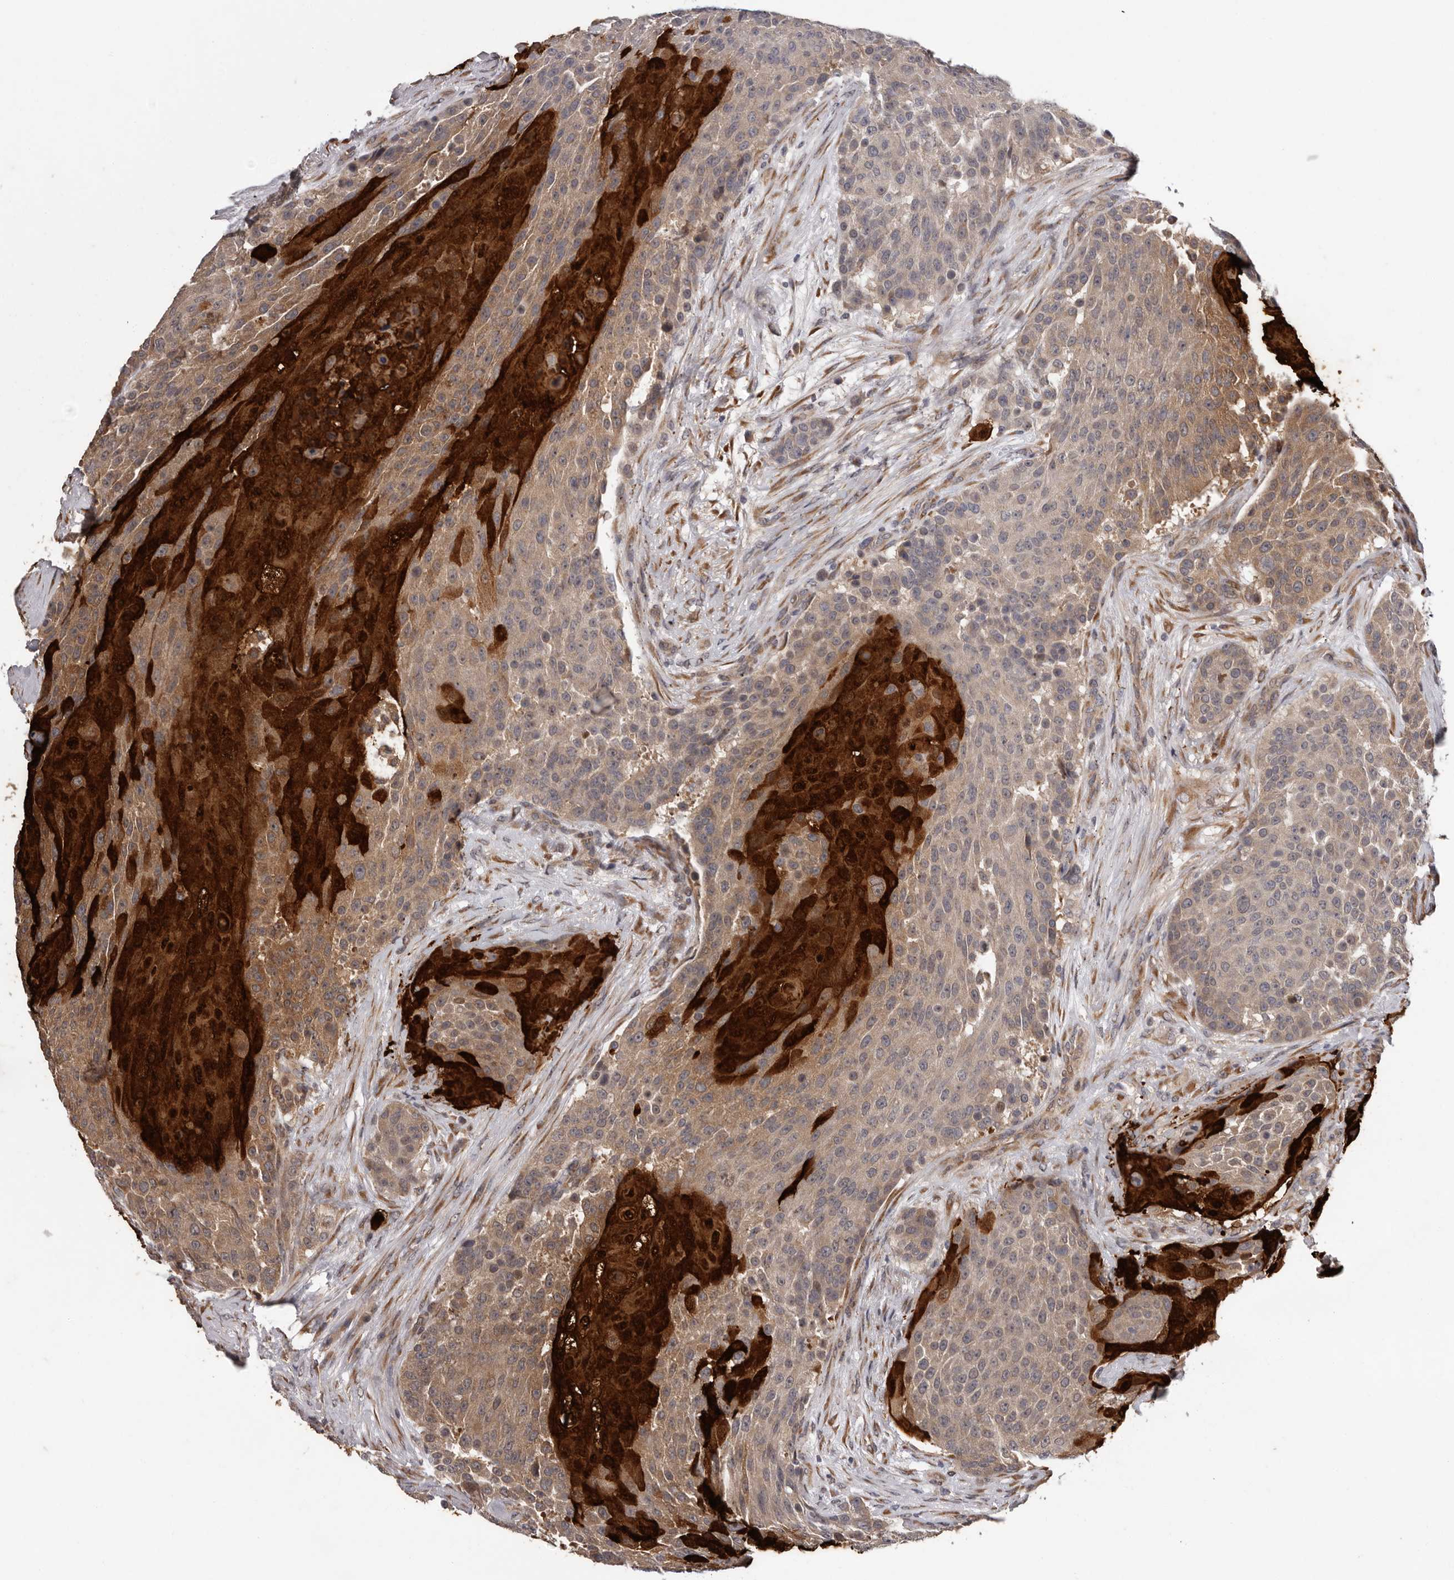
{"staining": {"intensity": "strong", "quantity": "25%-75%", "location": "cytoplasmic/membranous,nuclear"}, "tissue": "urothelial cancer", "cell_type": "Tumor cells", "image_type": "cancer", "snomed": [{"axis": "morphology", "description": "Urothelial carcinoma, High grade"}, {"axis": "topography", "description": "Urinary bladder"}], "caption": "Protein positivity by immunohistochemistry demonstrates strong cytoplasmic/membranous and nuclear expression in about 25%-75% of tumor cells in urothelial cancer.", "gene": "MED8", "patient": {"sex": "female", "age": 63}}